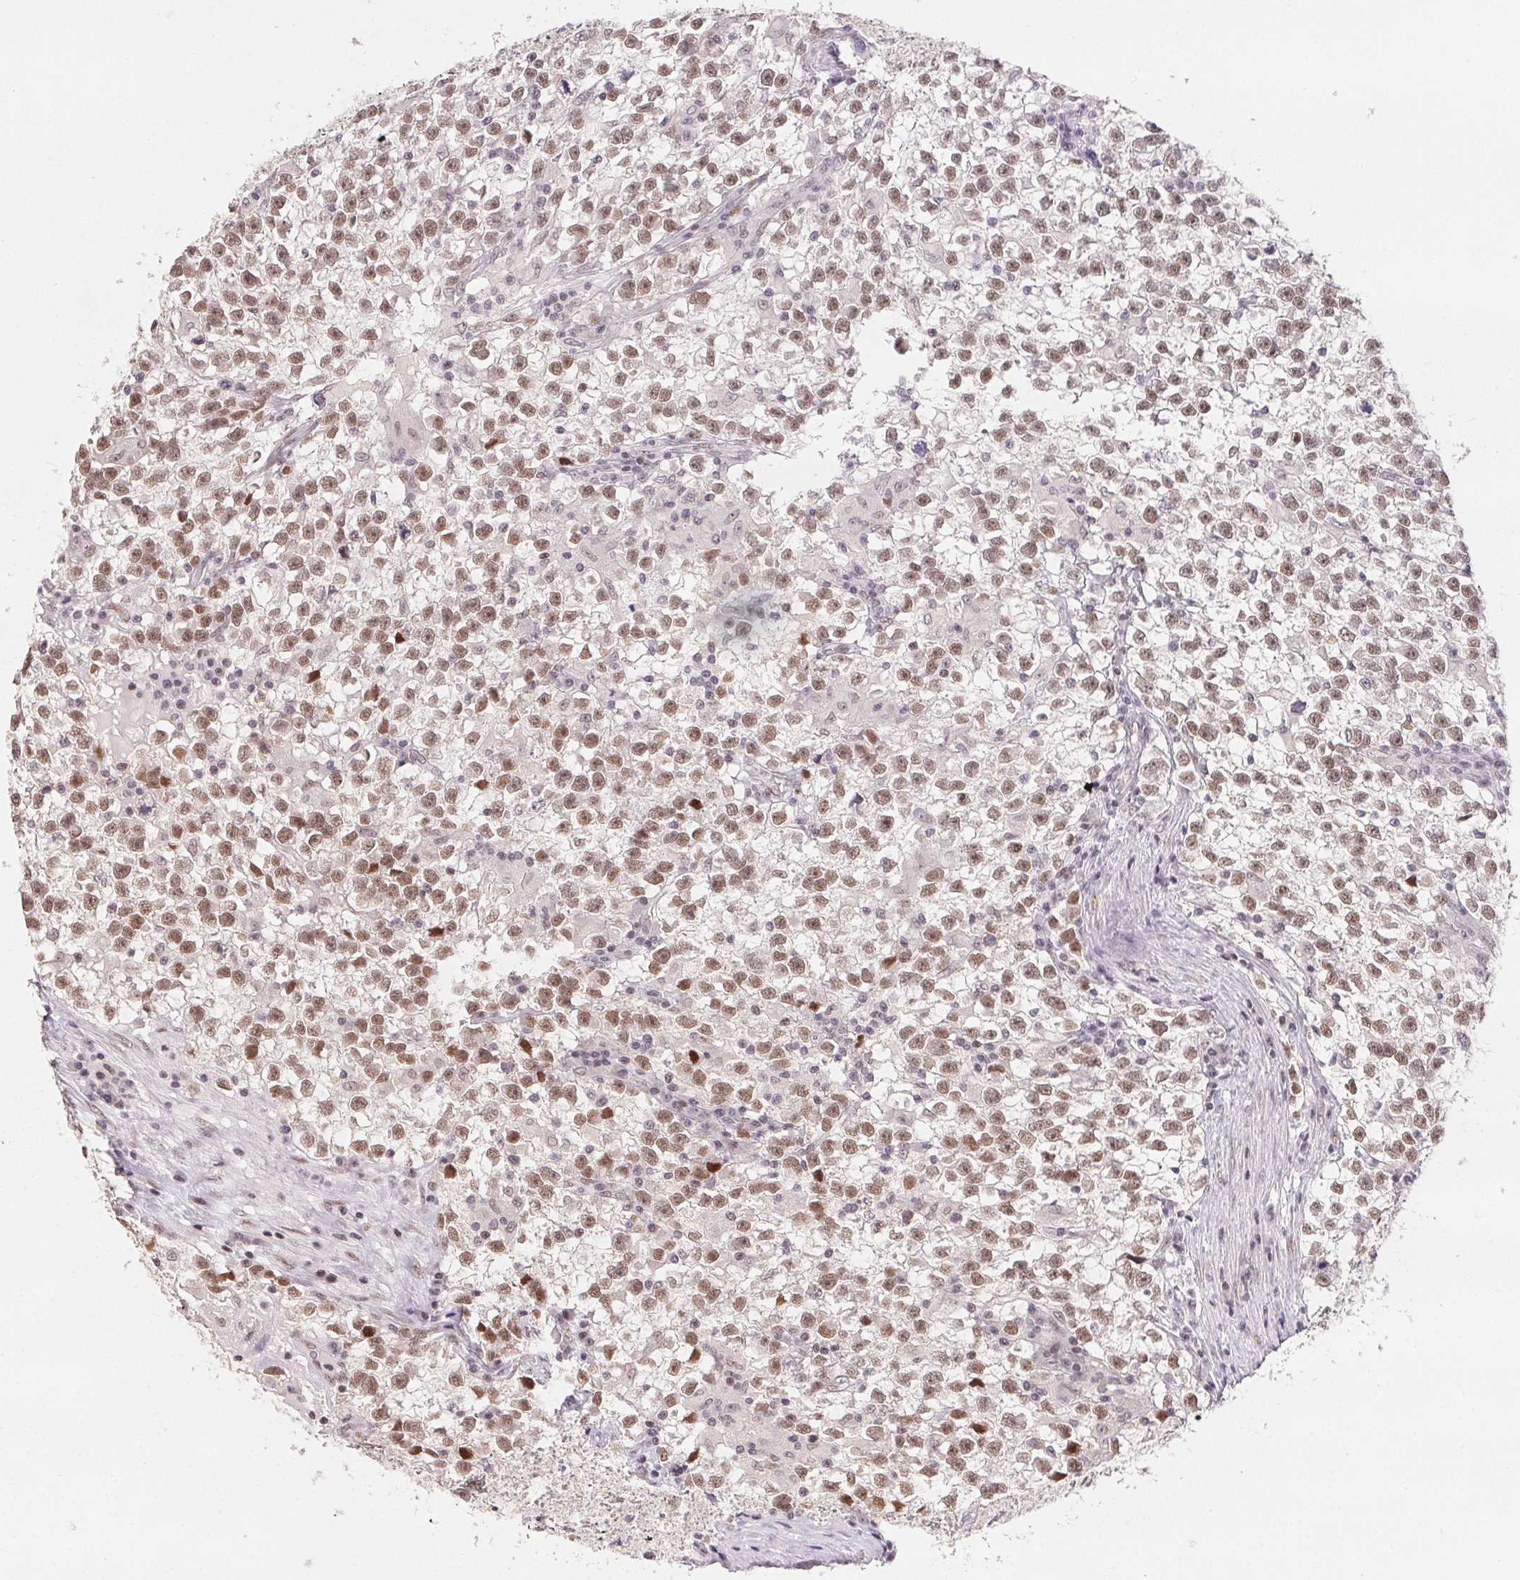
{"staining": {"intensity": "weak", "quantity": ">75%", "location": "nuclear"}, "tissue": "testis cancer", "cell_type": "Tumor cells", "image_type": "cancer", "snomed": [{"axis": "morphology", "description": "Seminoma, NOS"}, {"axis": "topography", "description": "Testis"}], "caption": "Immunohistochemical staining of seminoma (testis) displays low levels of weak nuclear protein positivity in about >75% of tumor cells.", "gene": "KDM4D", "patient": {"sex": "male", "age": 31}}